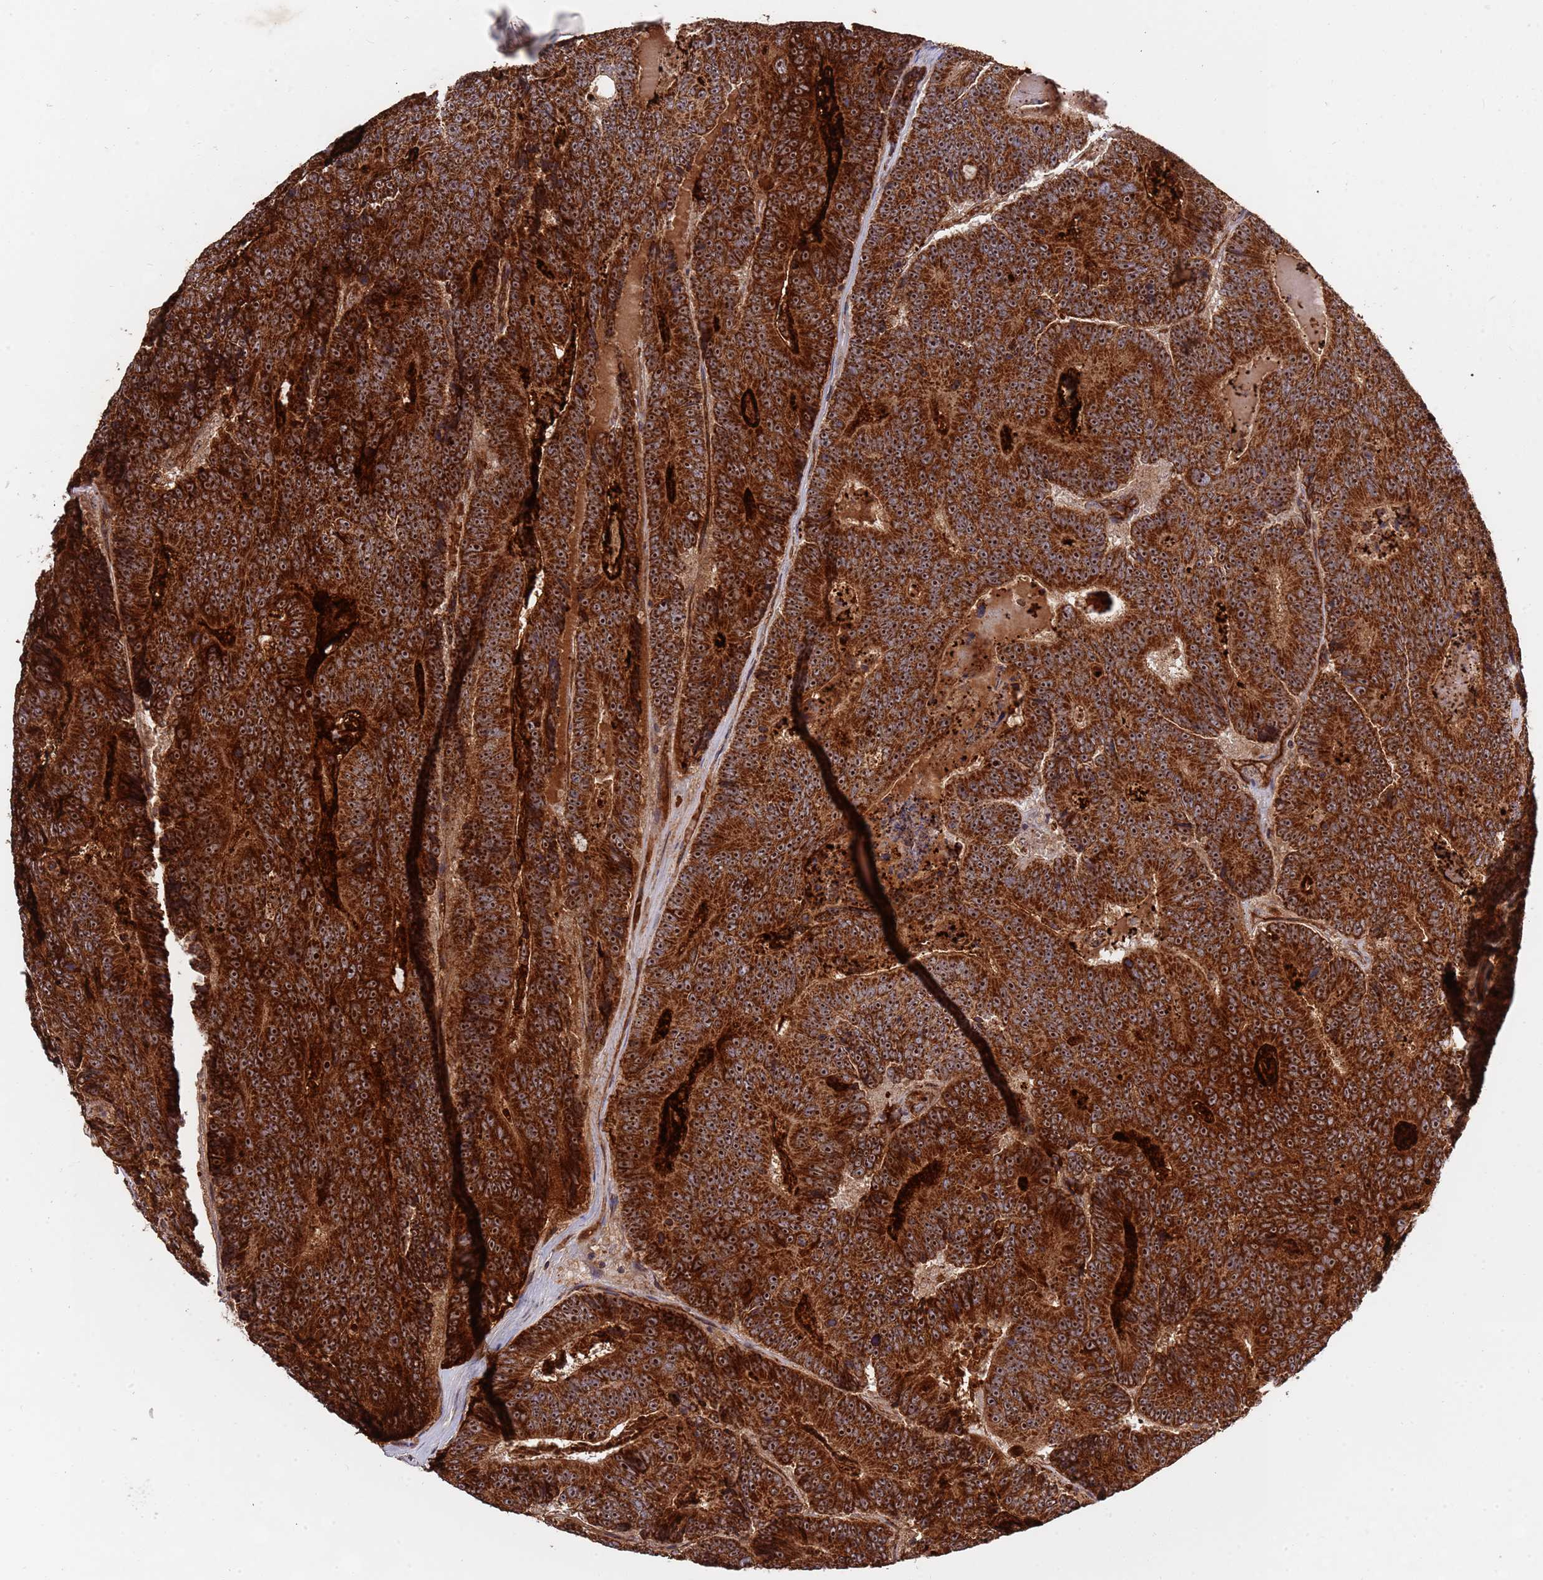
{"staining": {"intensity": "strong", "quantity": ">75%", "location": "cytoplasmic/membranous,nuclear"}, "tissue": "colorectal cancer", "cell_type": "Tumor cells", "image_type": "cancer", "snomed": [{"axis": "morphology", "description": "Adenocarcinoma, NOS"}, {"axis": "topography", "description": "Colon"}], "caption": "This histopathology image displays immunohistochemistry (IHC) staining of human colorectal cancer, with high strong cytoplasmic/membranous and nuclear positivity in about >75% of tumor cells.", "gene": "DCHS1", "patient": {"sex": "male", "age": 83}}